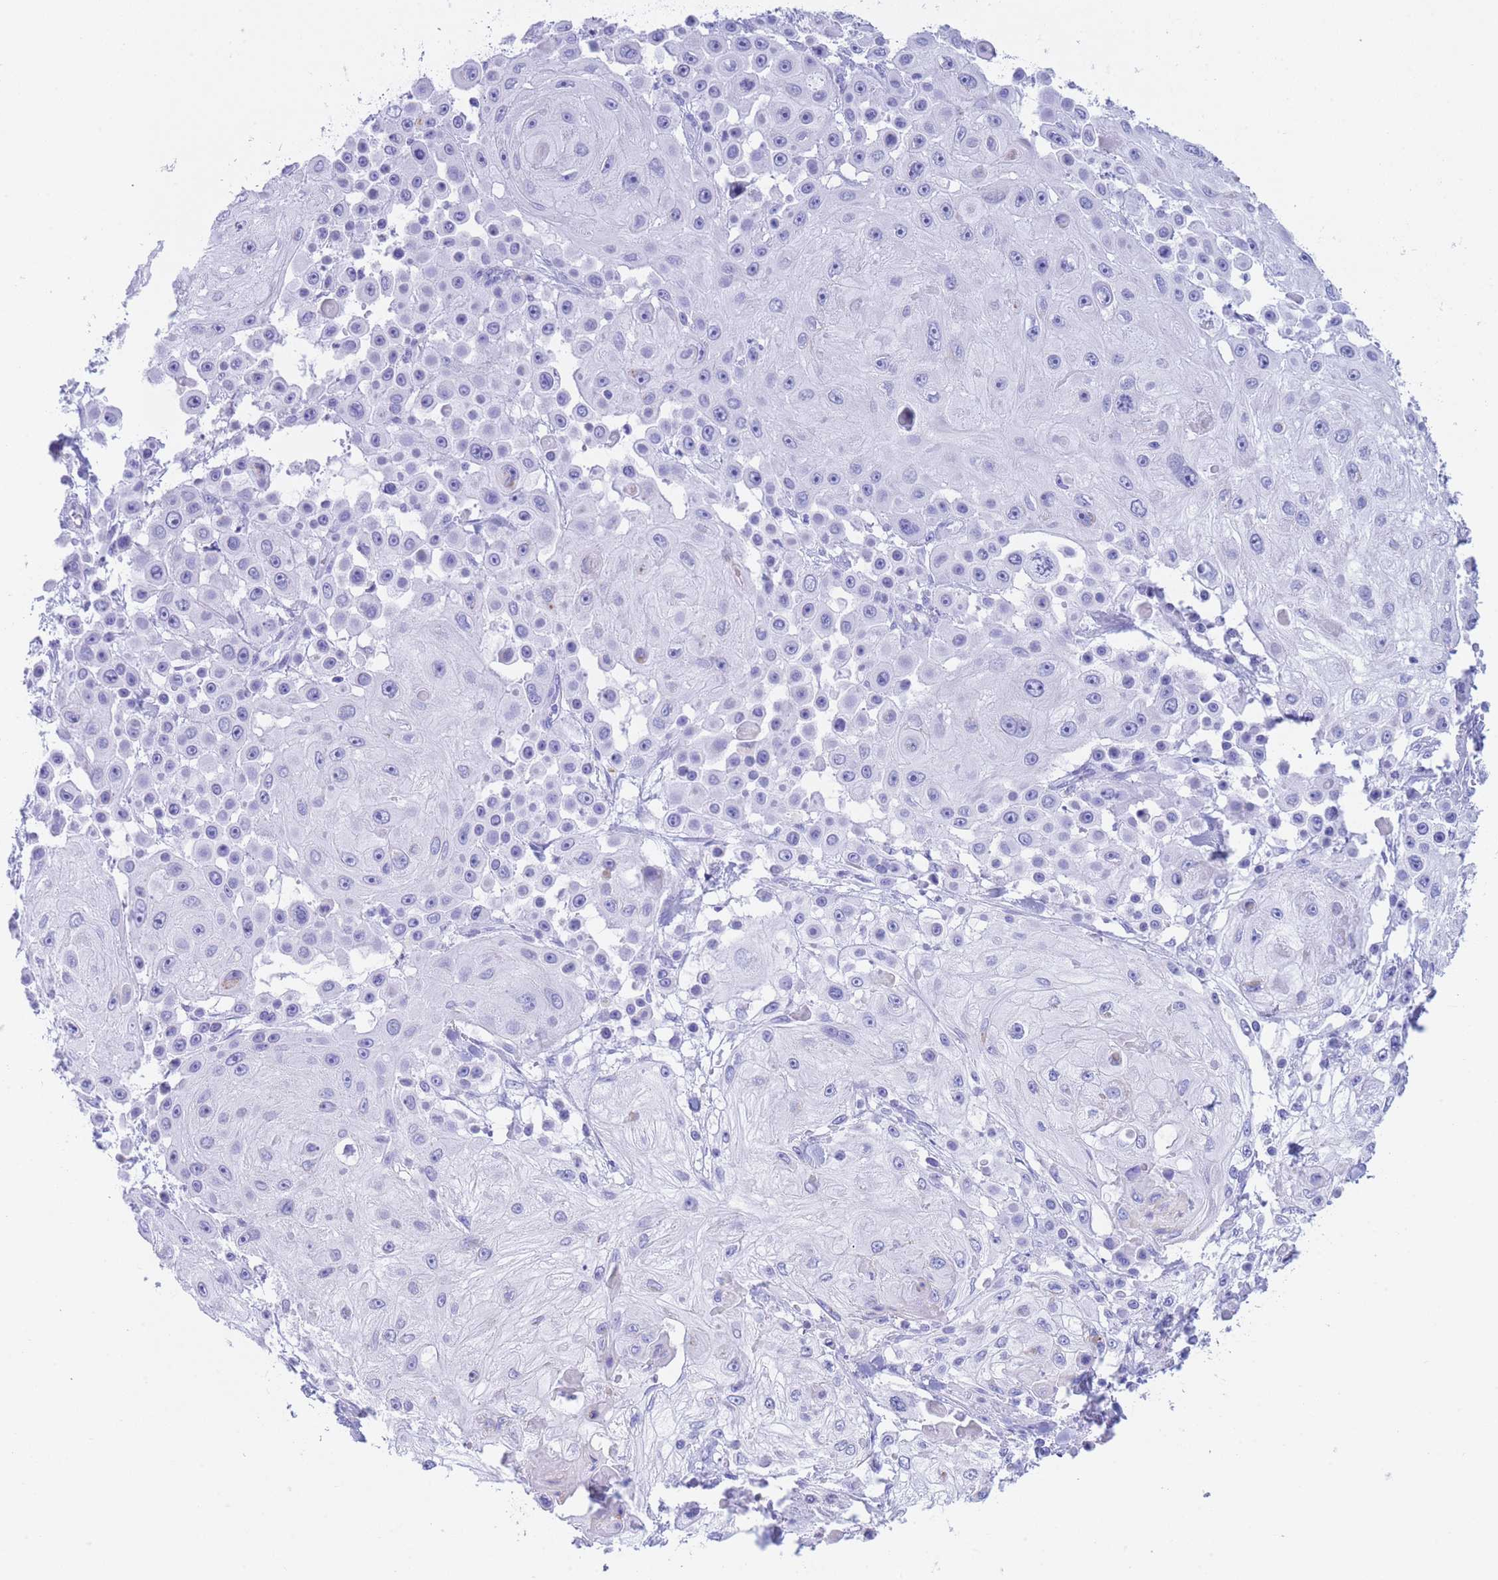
{"staining": {"intensity": "negative", "quantity": "none", "location": "none"}, "tissue": "skin cancer", "cell_type": "Tumor cells", "image_type": "cancer", "snomed": [{"axis": "morphology", "description": "Squamous cell carcinoma, NOS"}, {"axis": "topography", "description": "Skin"}], "caption": "Immunohistochemical staining of skin cancer (squamous cell carcinoma) displays no significant positivity in tumor cells.", "gene": "SLCO1B3", "patient": {"sex": "male", "age": 67}}